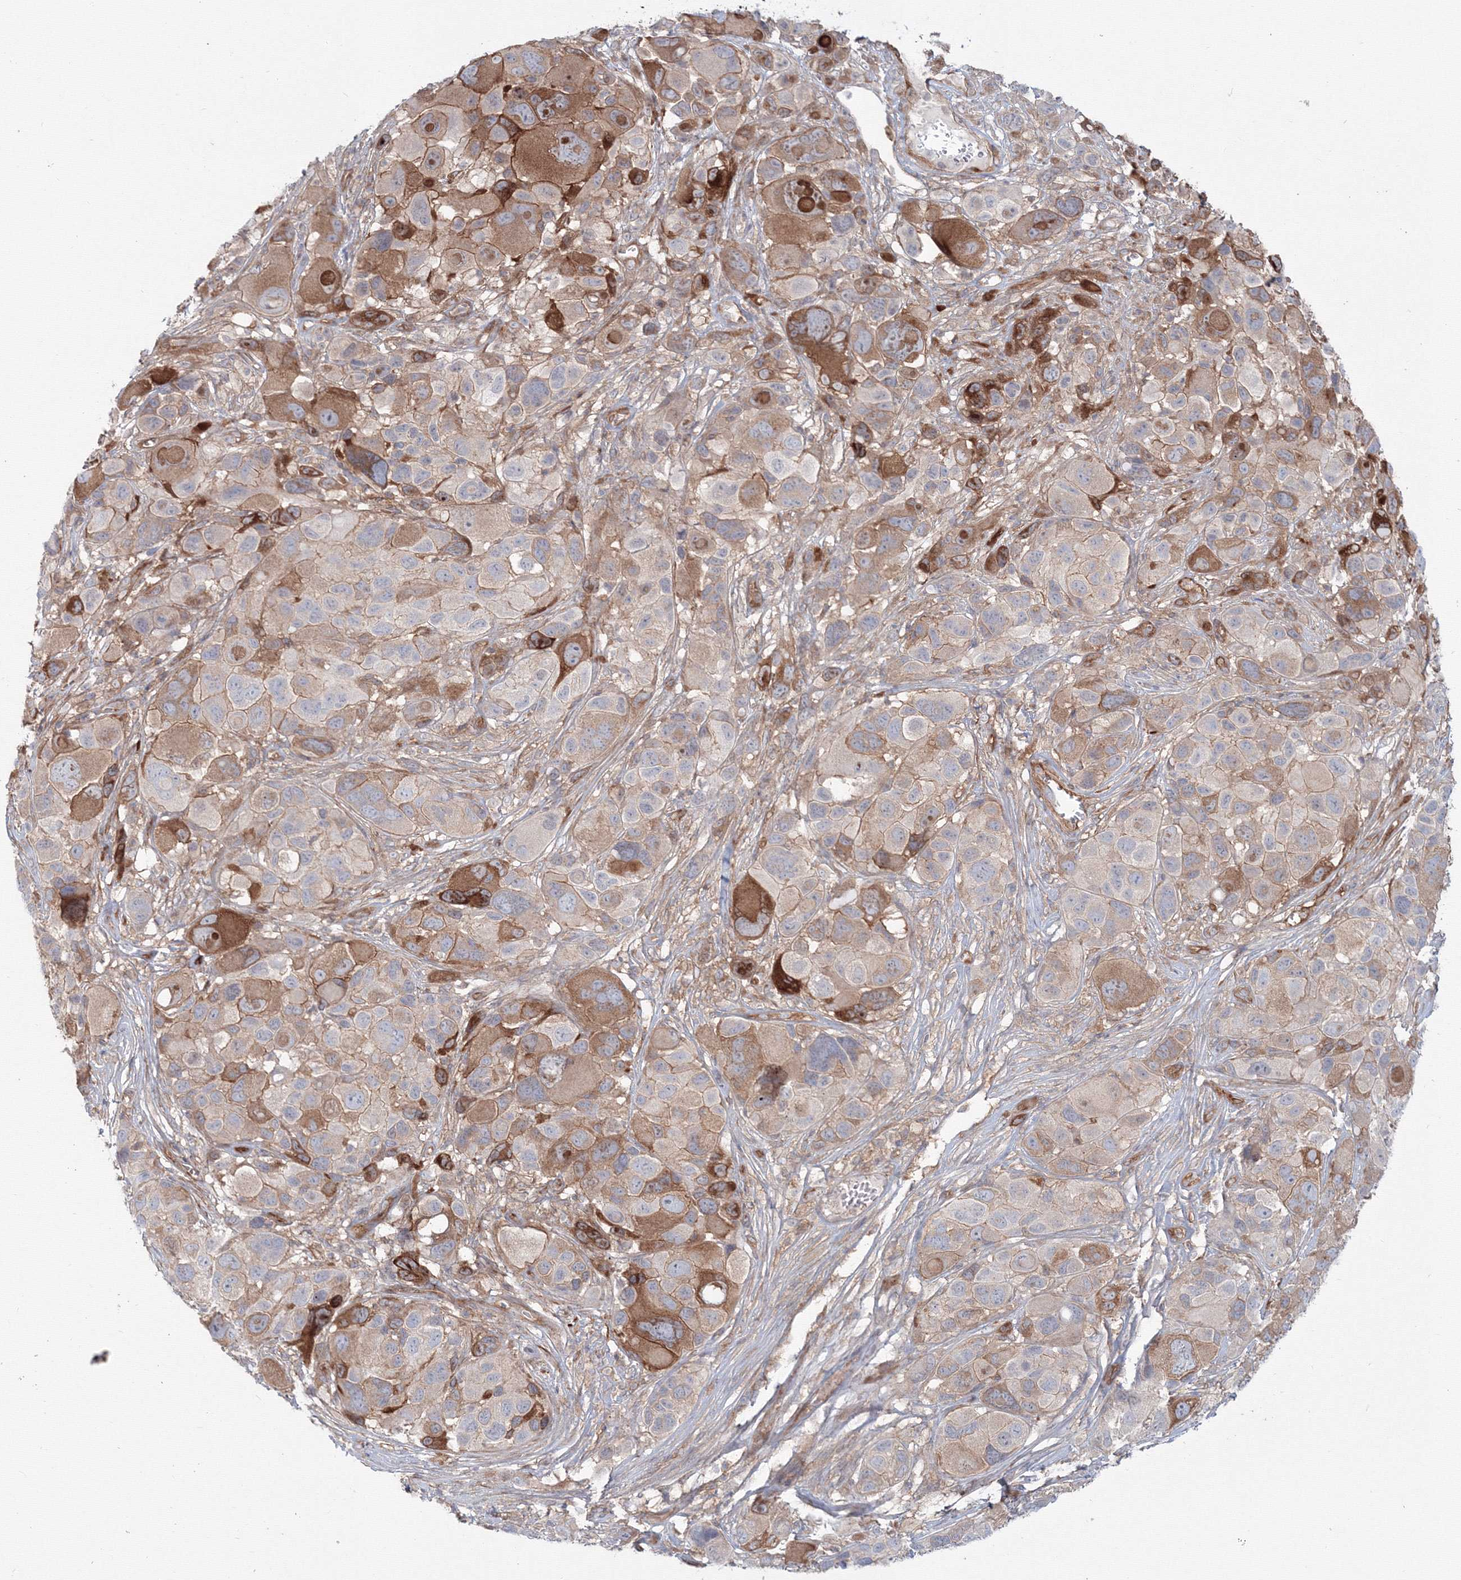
{"staining": {"intensity": "moderate", "quantity": "<25%", "location": "cytoplasmic/membranous"}, "tissue": "melanoma", "cell_type": "Tumor cells", "image_type": "cancer", "snomed": [{"axis": "morphology", "description": "Malignant melanoma, NOS"}, {"axis": "topography", "description": "Skin of trunk"}], "caption": "Immunohistochemical staining of malignant melanoma displays moderate cytoplasmic/membranous protein expression in approximately <25% of tumor cells.", "gene": "SH3PXD2A", "patient": {"sex": "male", "age": 71}}